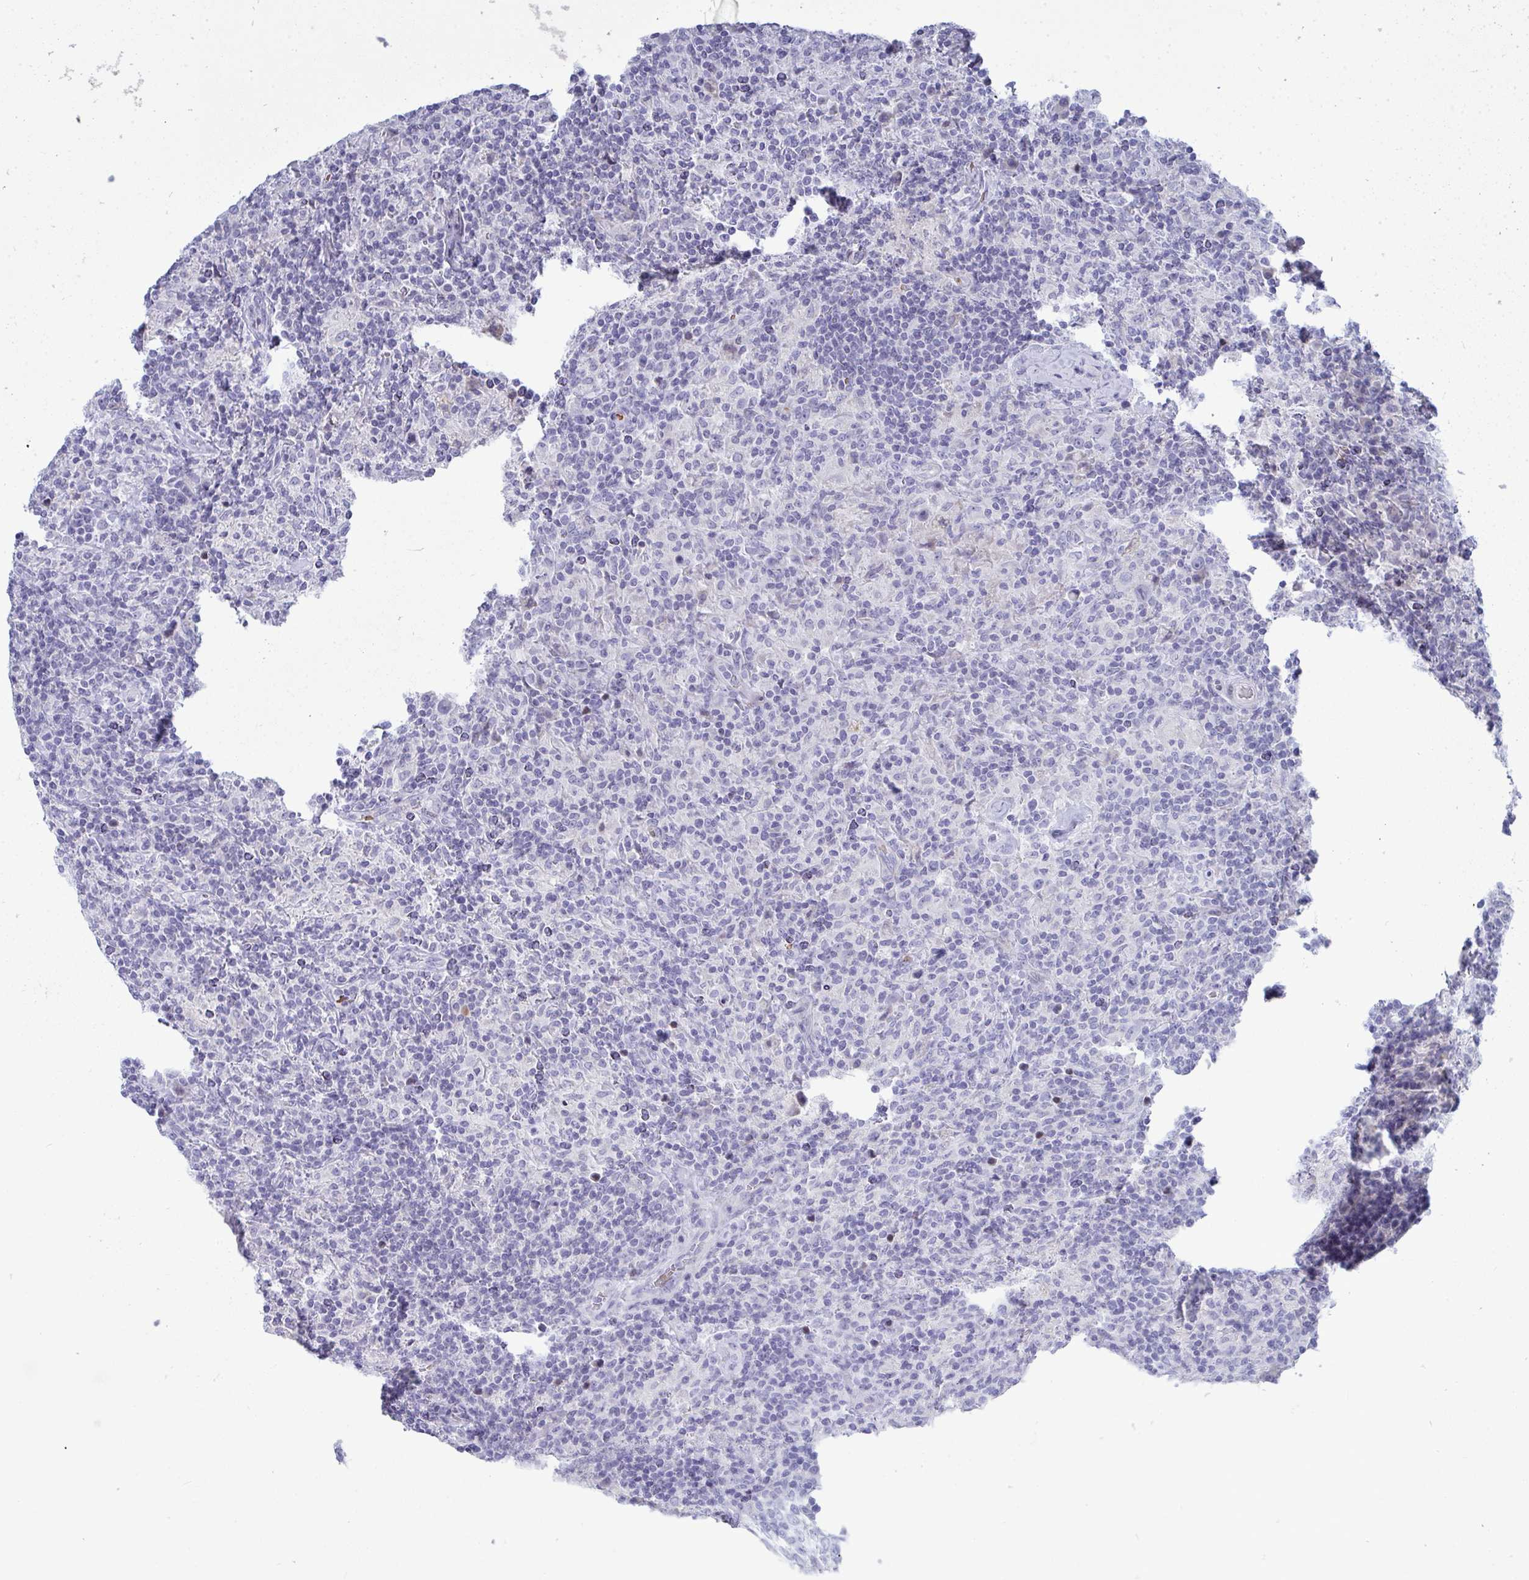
{"staining": {"intensity": "negative", "quantity": "none", "location": "none"}, "tissue": "lymphoma", "cell_type": "Tumor cells", "image_type": "cancer", "snomed": [{"axis": "morphology", "description": "Hodgkin's disease, NOS"}, {"axis": "topography", "description": "Lymph node"}], "caption": "Hodgkin's disease stained for a protein using immunohistochemistry (IHC) exhibits no staining tumor cells.", "gene": "ZNF182", "patient": {"sex": "male", "age": 70}}